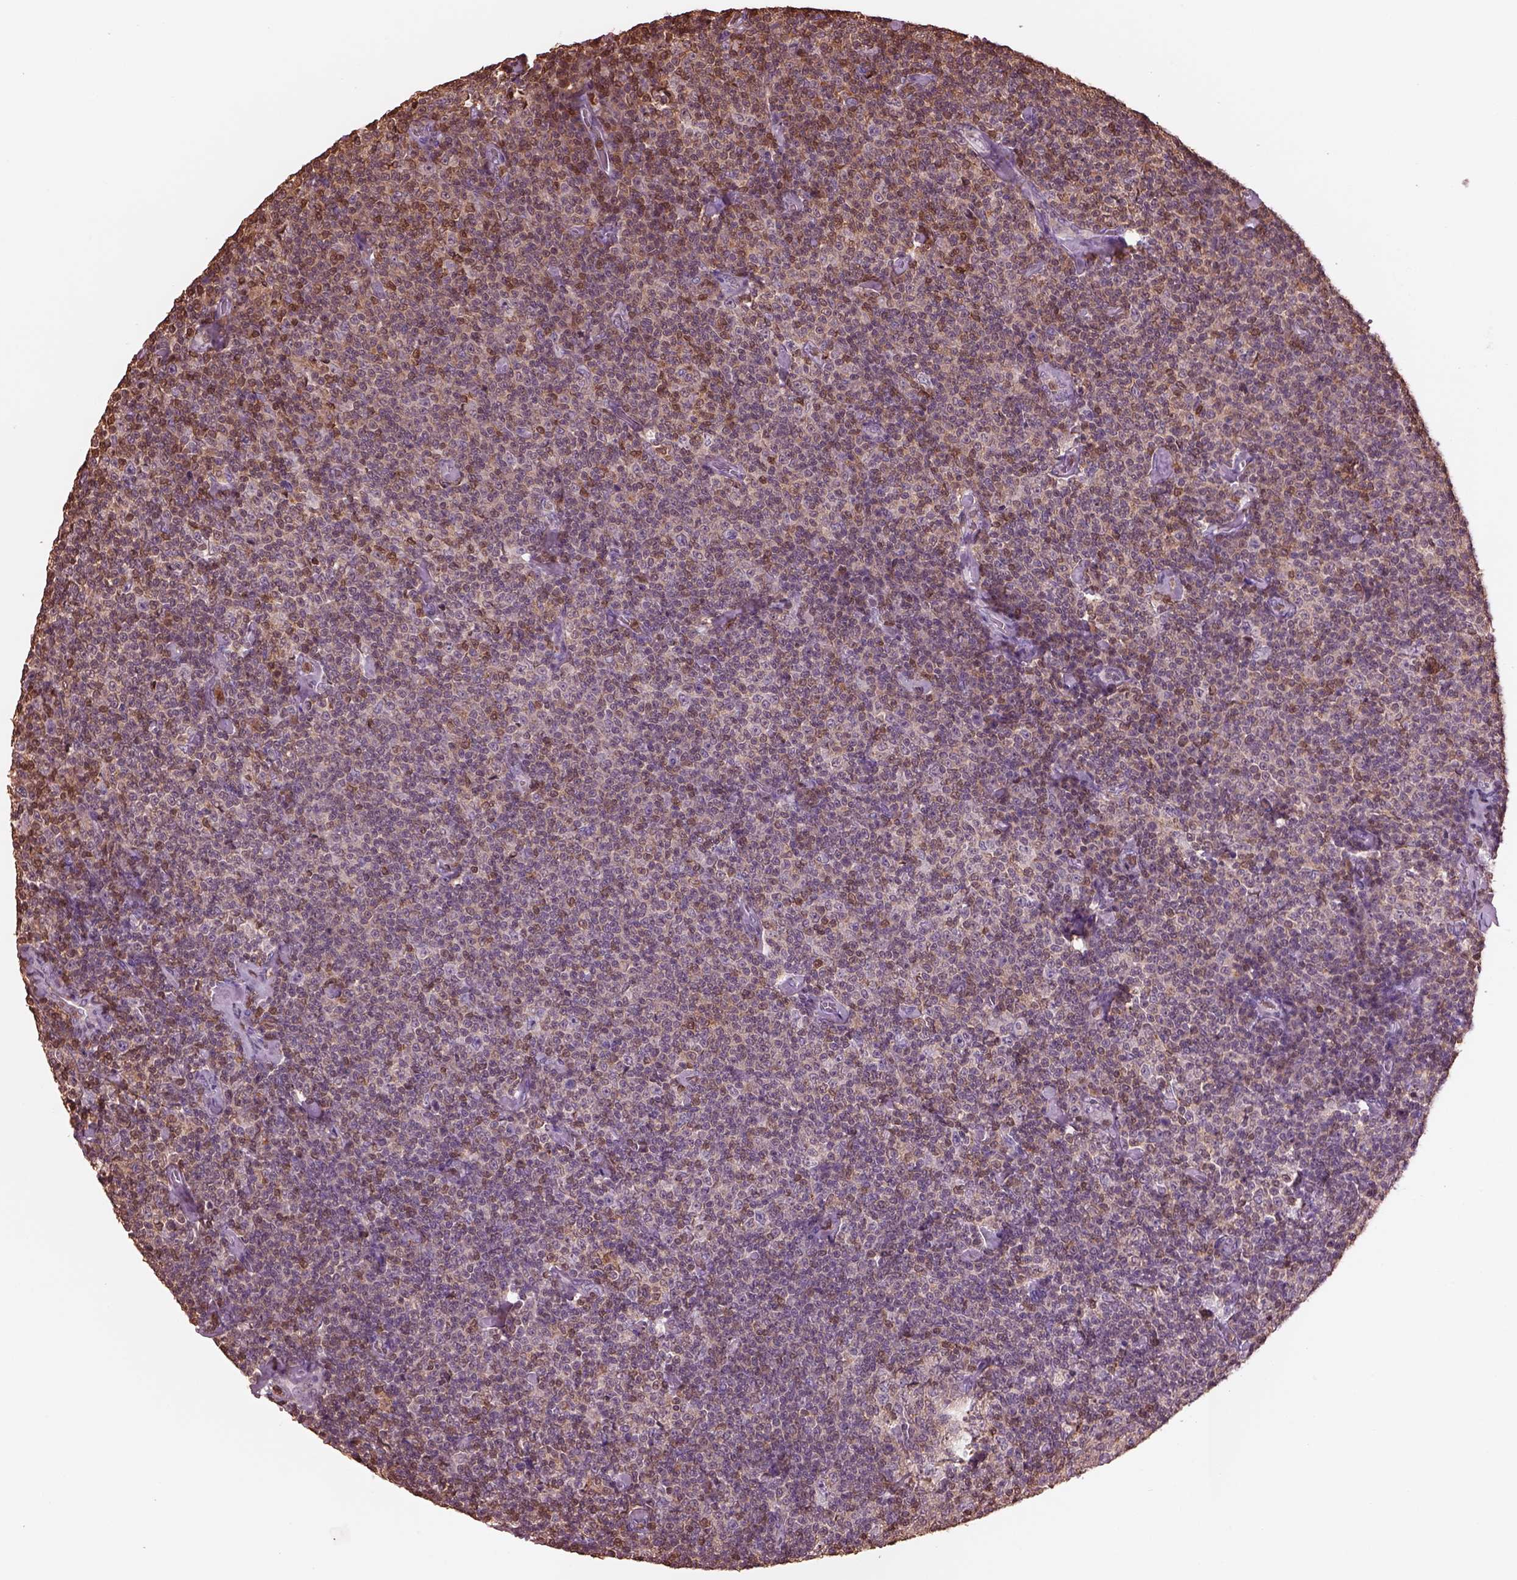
{"staining": {"intensity": "weak", "quantity": ">75%", "location": "cytoplasmic/membranous,nuclear"}, "tissue": "lymphoma", "cell_type": "Tumor cells", "image_type": "cancer", "snomed": [{"axis": "morphology", "description": "Malignant lymphoma, non-Hodgkin's type, Low grade"}, {"axis": "topography", "description": "Lymph node"}], "caption": "Low-grade malignant lymphoma, non-Hodgkin's type stained with immunohistochemistry demonstrates weak cytoplasmic/membranous and nuclear positivity in about >75% of tumor cells.", "gene": "IL31RA", "patient": {"sex": "male", "age": 81}}